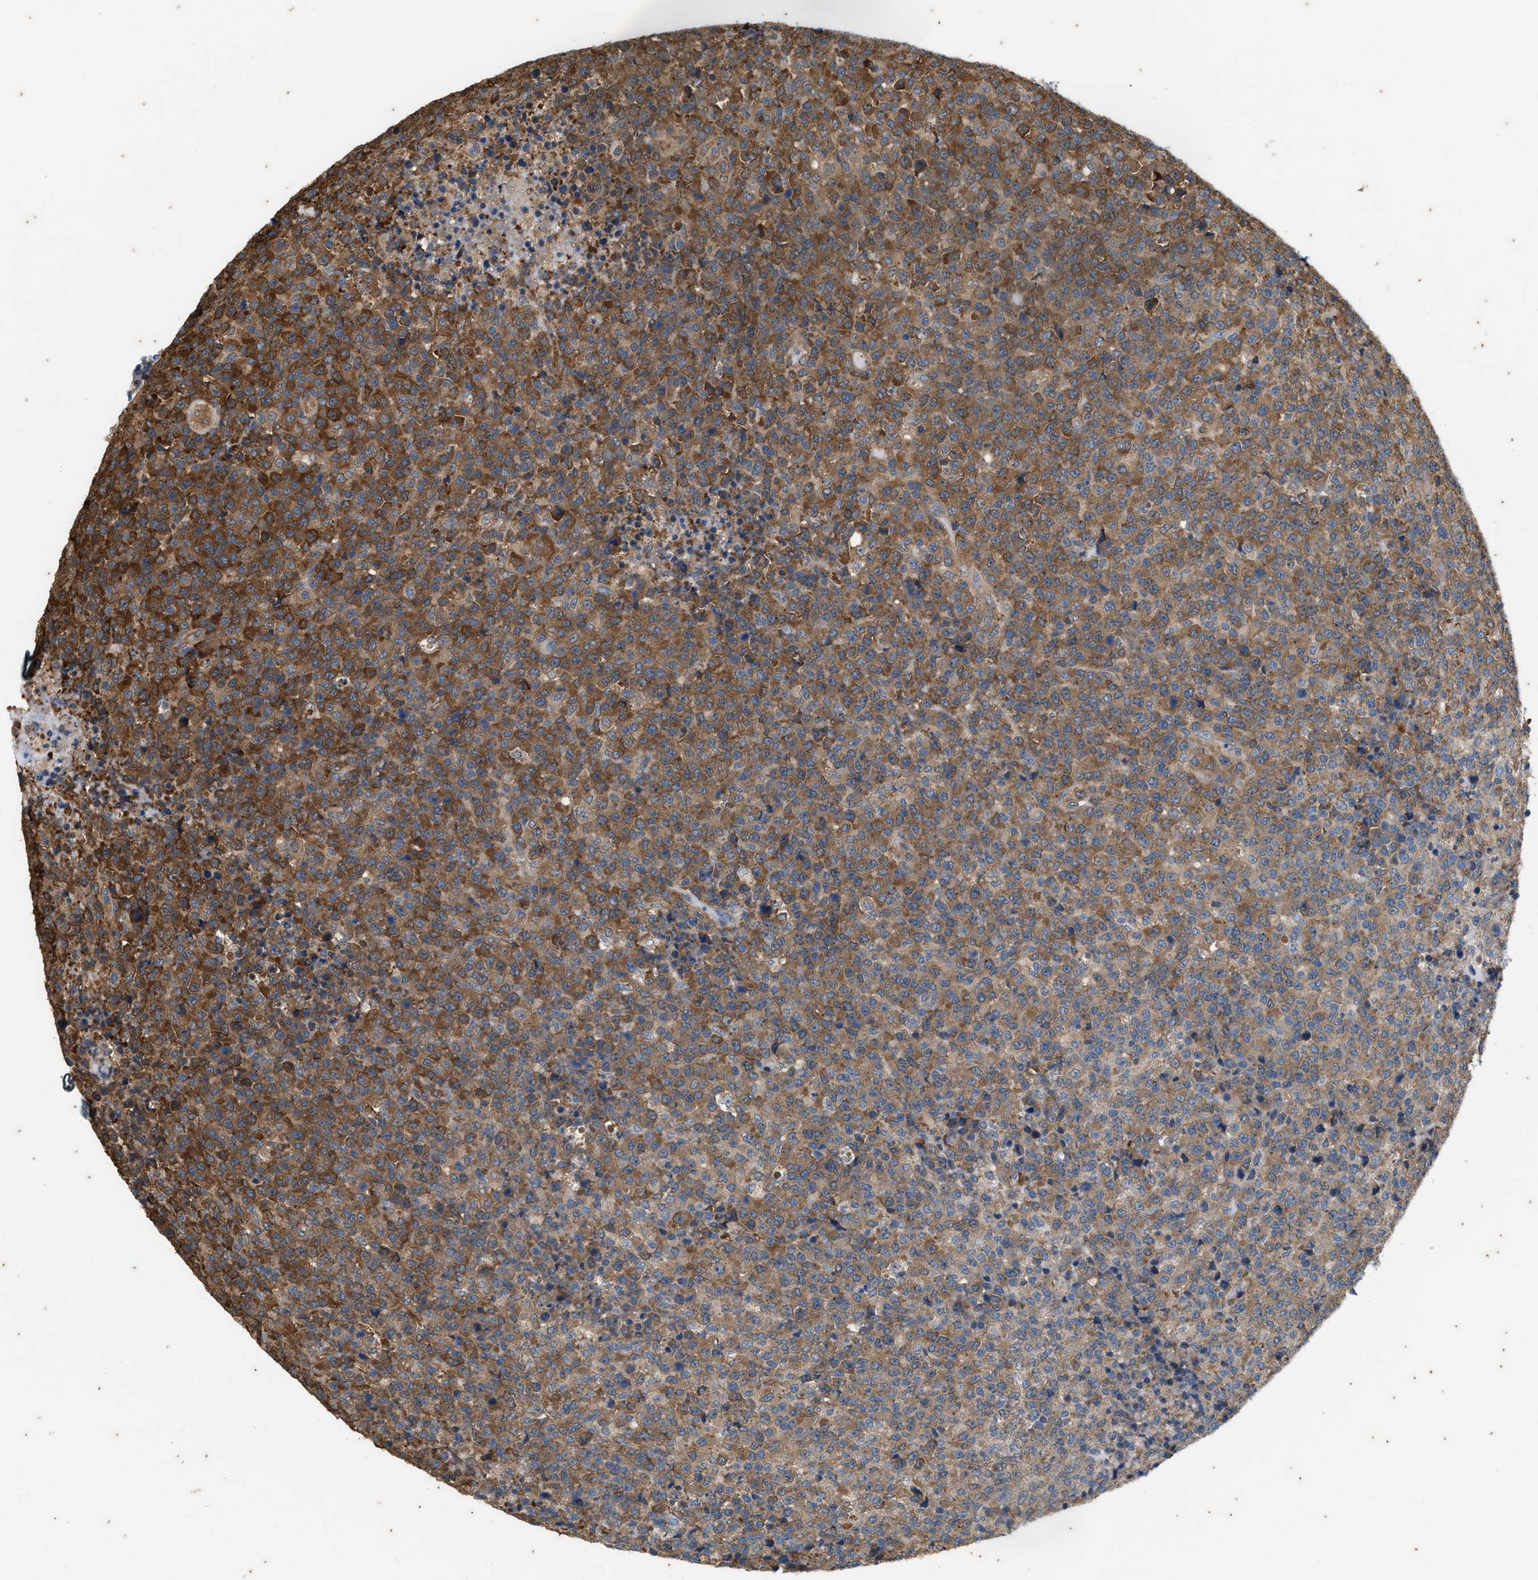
{"staining": {"intensity": "moderate", "quantity": ">75%", "location": "cytoplasmic/membranous"}, "tissue": "lymphoma", "cell_type": "Tumor cells", "image_type": "cancer", "snomed": [{"axis": "morphology", "description": "Malignant lymphoma, non-Hodgkin's type, High grade"}, {"axis": "topography", "description": "Lymph node"}], "caption": "High-magnification brightfield microscopy of high-grade malignant lymphoma, non-Hodgkin's type stained with DAB (3,3'-diaminobenzidine) (brown) and counterstained with hematoxylin (blue). tumor cells exhibit moderate cytoplasmic/membranous positivity is appreciated in approximately>75% of cells.", "gene": "COX19", "patient": {"sex": "male", "age": 13}}